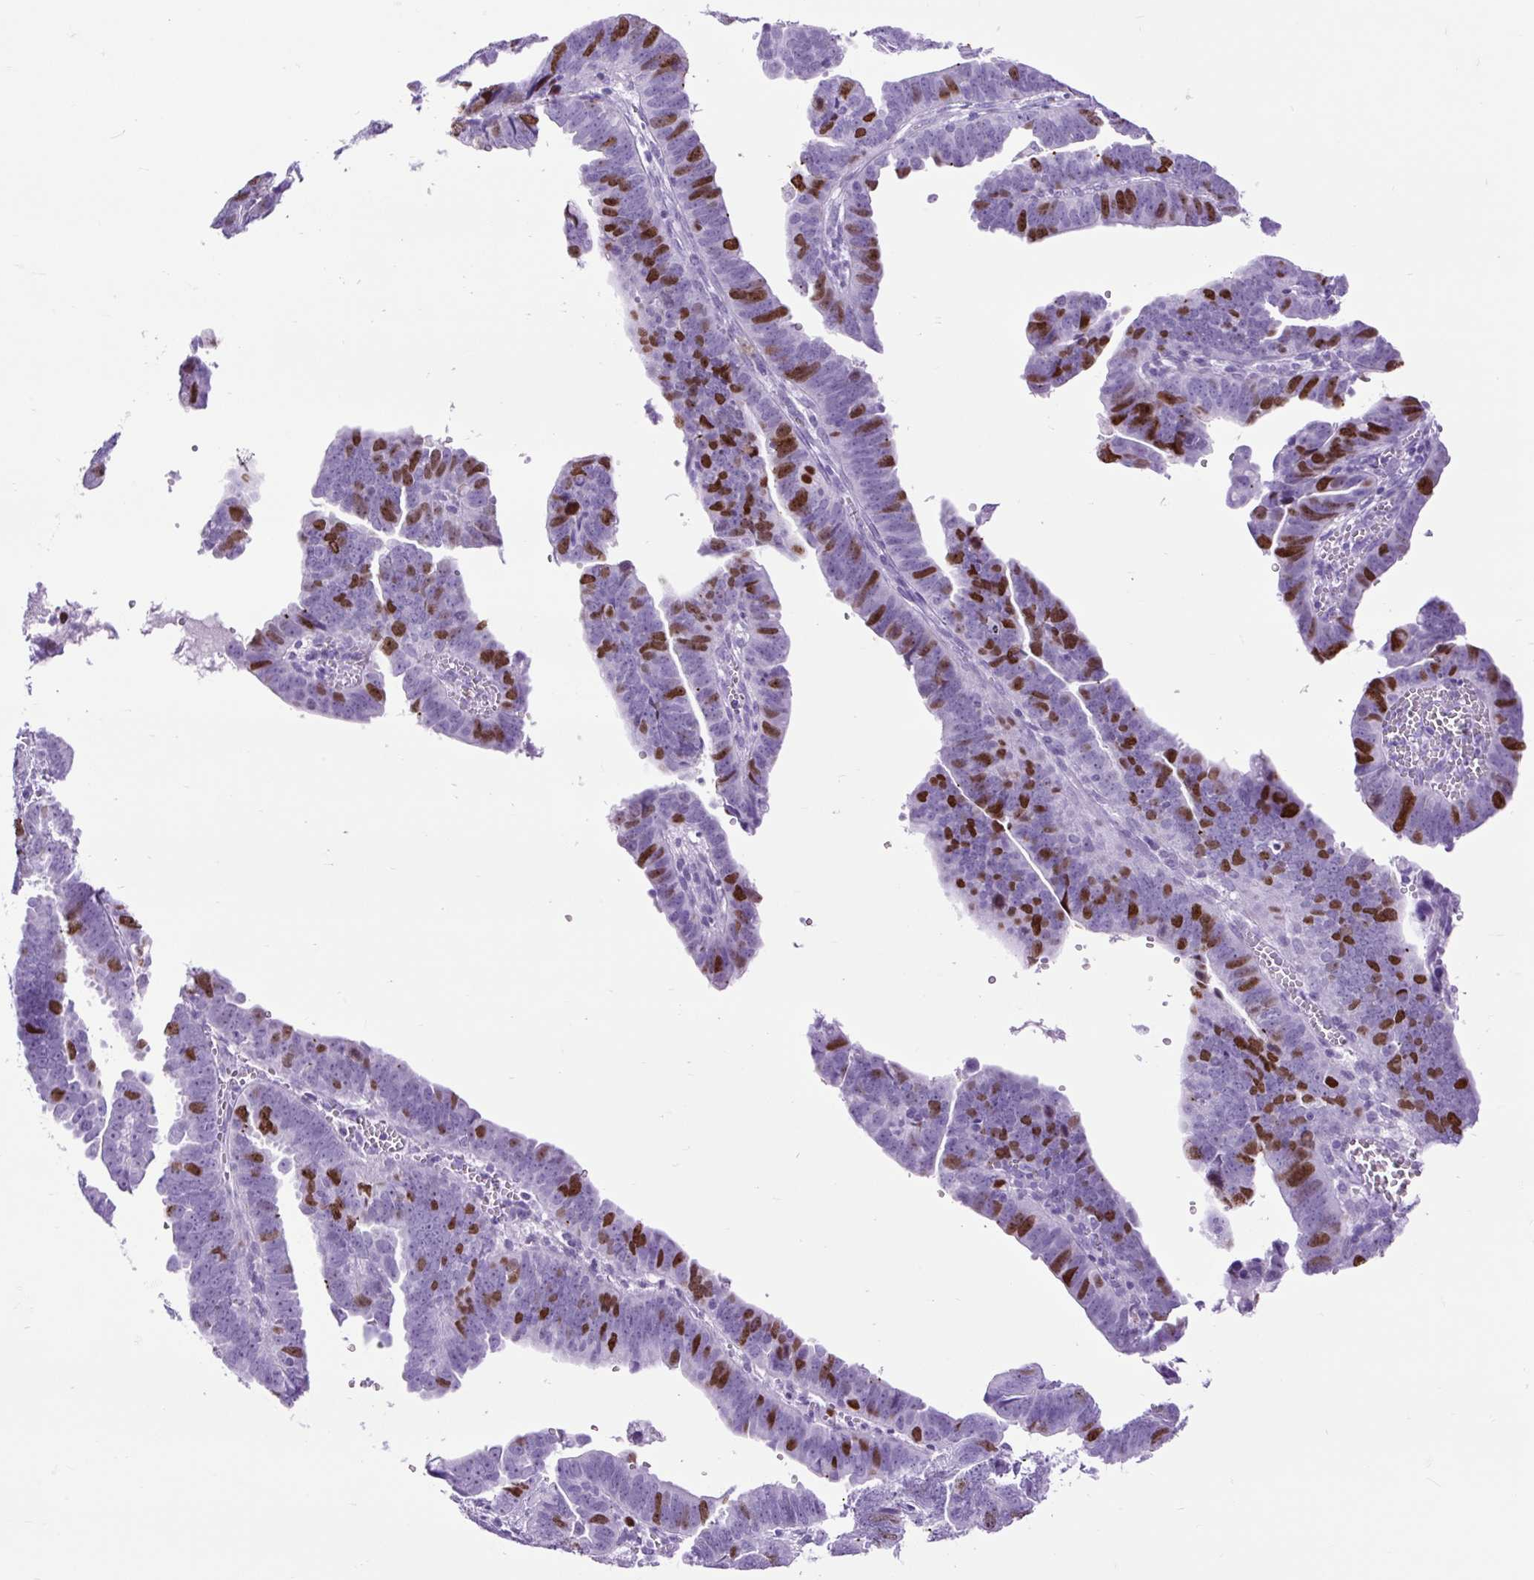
{"staining": {"intensity": "strong", "quantity": "25%-75%", "location": "nuclear"}, "tissue": "endometrial cancer", "cell_type": "Tumor cells", "image_type": "cancer", "snomed": [{"axis": "morphology", "description": "Adenocarcinoma, NOS"}, {"axis": "topography", "description": "Endometrium"}], "caption": "Protein expression analysis of endometrial adenocarcinoma reveals strong nuclear staining in approximately 25%-75% of tumor cells.", "gene": "RACGAP1", "patient": {"sex": "female", "age": 75}}